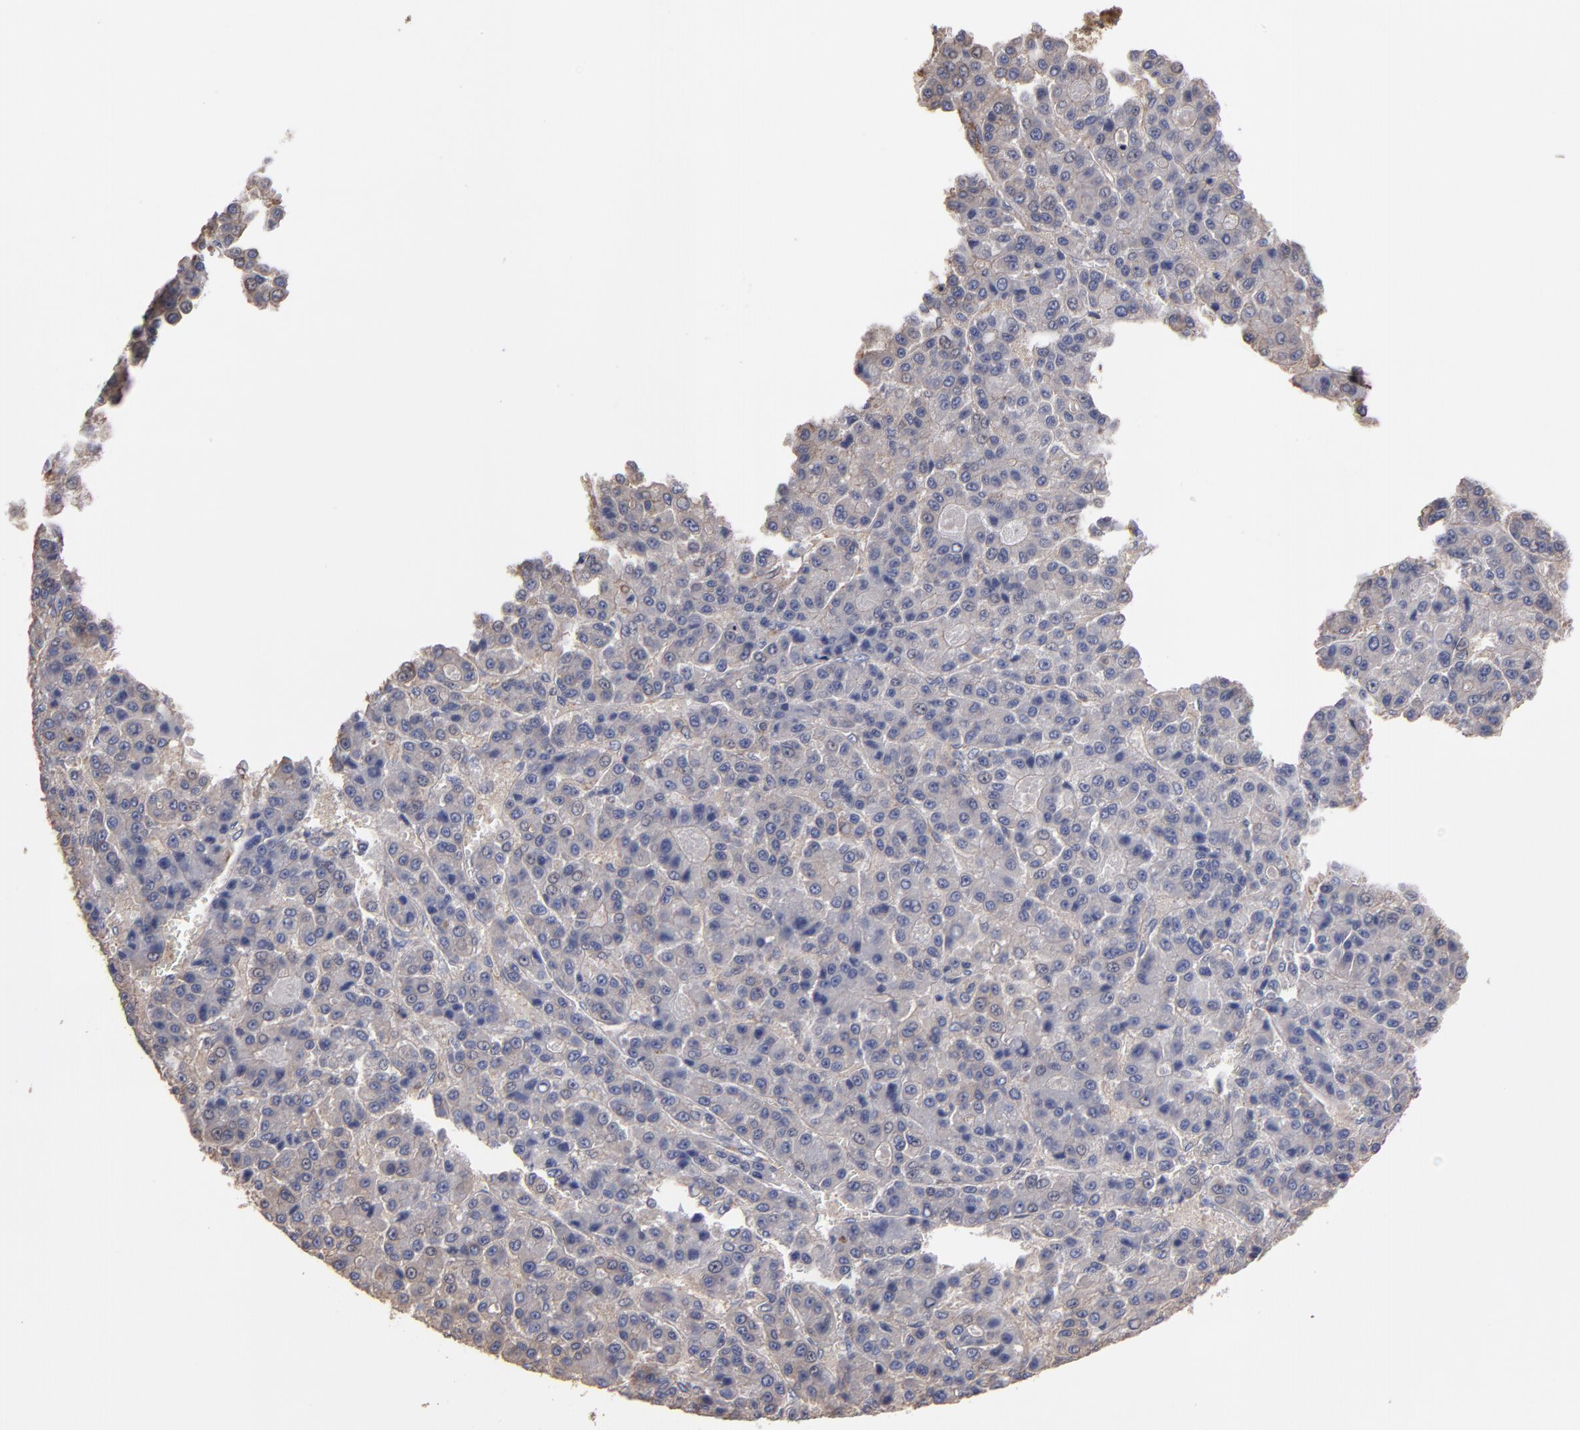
{"staining": {"intensity": "weak", "quantity": "25%-75%", "location": "cytoplasmic/membranous"}, "tissue": "liver cancer", "cell_type": "Tumor cells", "image_type": "cancer", "snomed": [{"axis": "morphology", "description": "Carcinoma, Hepatocellular, NOS"}, {"axis": "topography", "description": "Liver"}], "caption": "There is low levels of weak cytoplasmic/membranous expression in tumor cells of liver hepatocellular carcinoma, as demonstrated by immunohistochemical staining (brown color).", "gene": "ESYT2", "patient": {"sex": "male", "age": 70}}